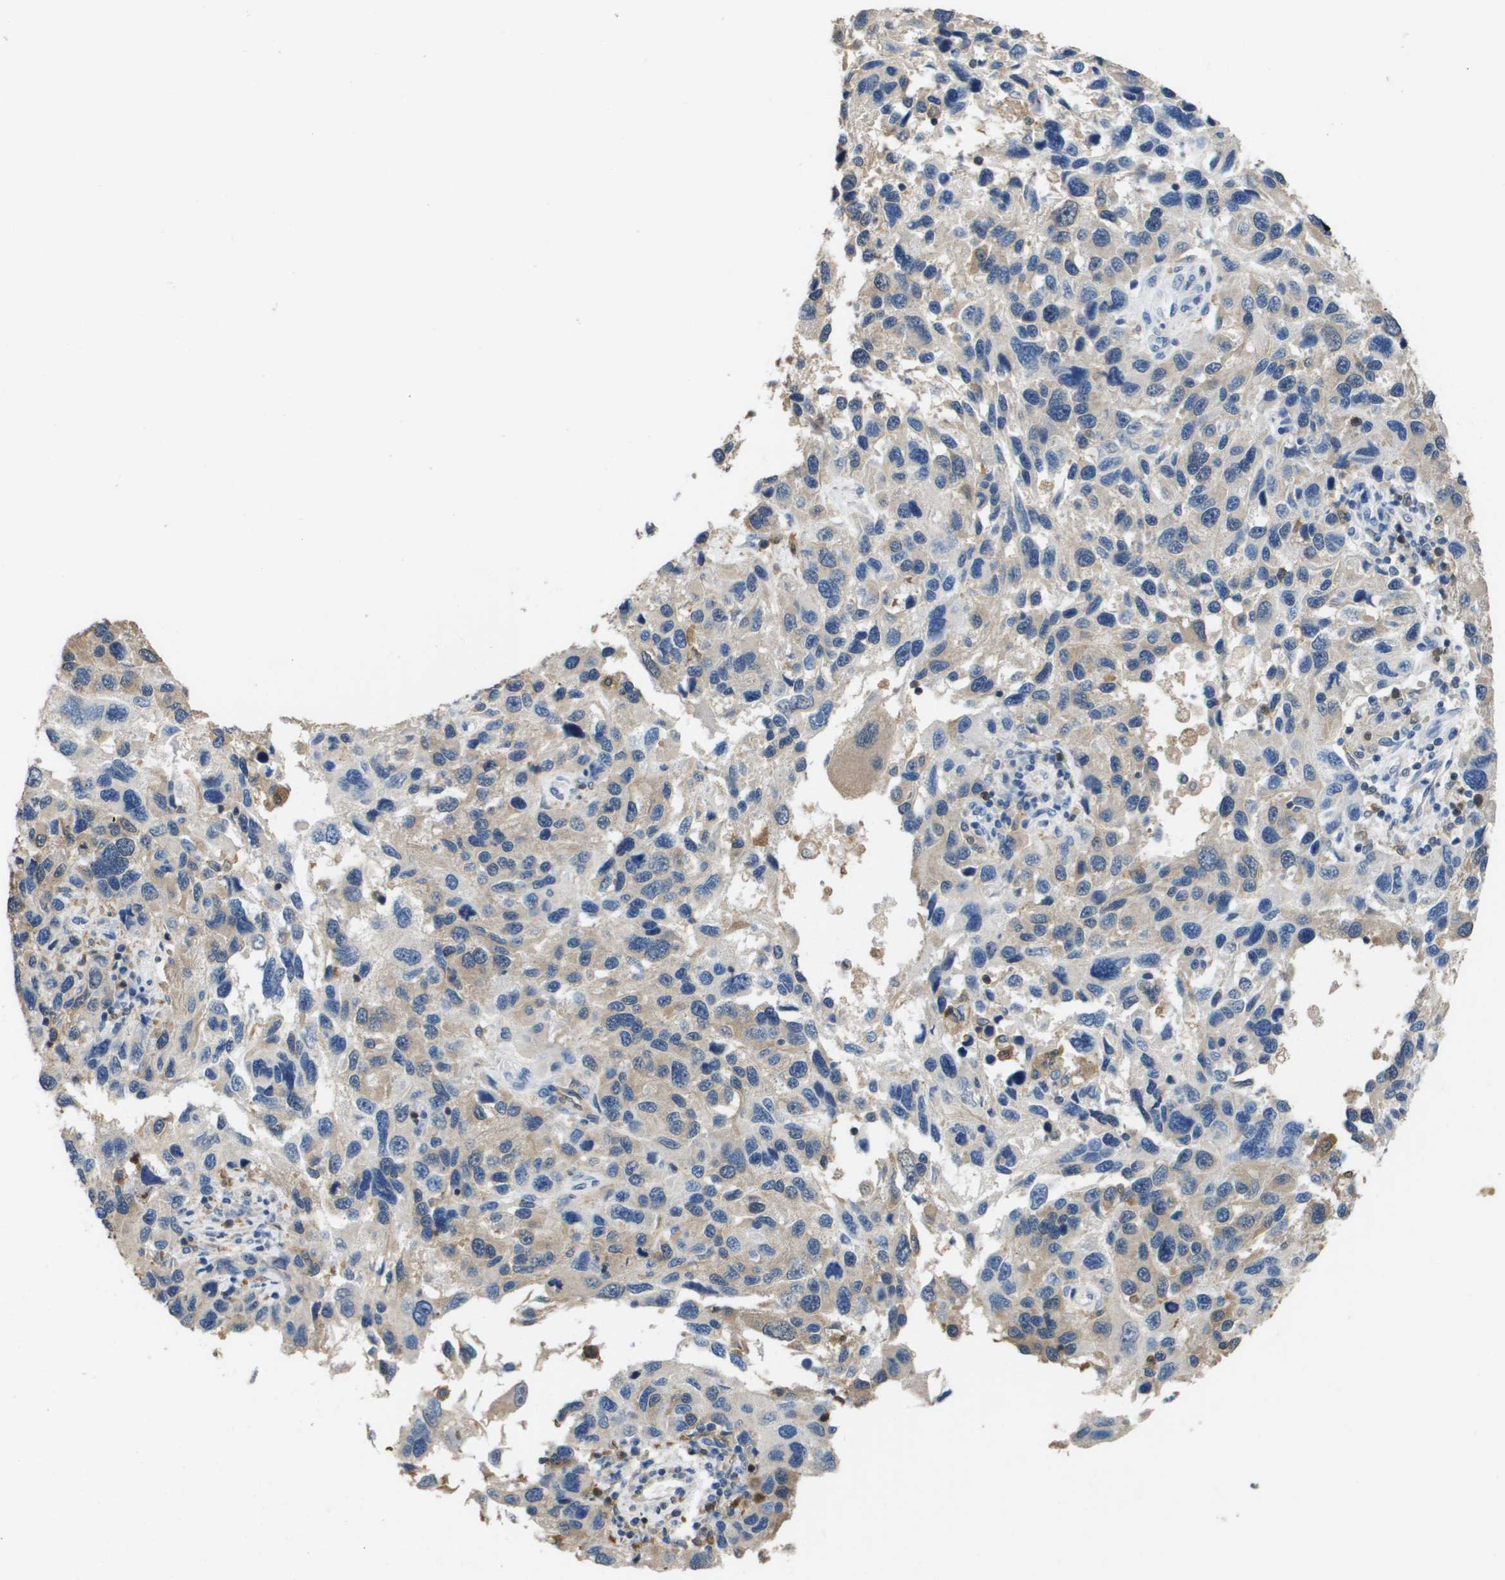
{"staining": {"intensity": "negative", "quantity": "none", "location": "none"}, "tissue": "melanoma", "cell_type": "Tumor cells", "image_type": "cancer", "snomed": [{"axis": "morphology", "description": "Malignant melanoma, NOS"}, {"axis": "topography", "description": "Skin"}], "caption": "Tumor cells show no significant protein expression in melanoma.", "gene": "FABP5", "patient": {"sex": "male", "age": 53}}